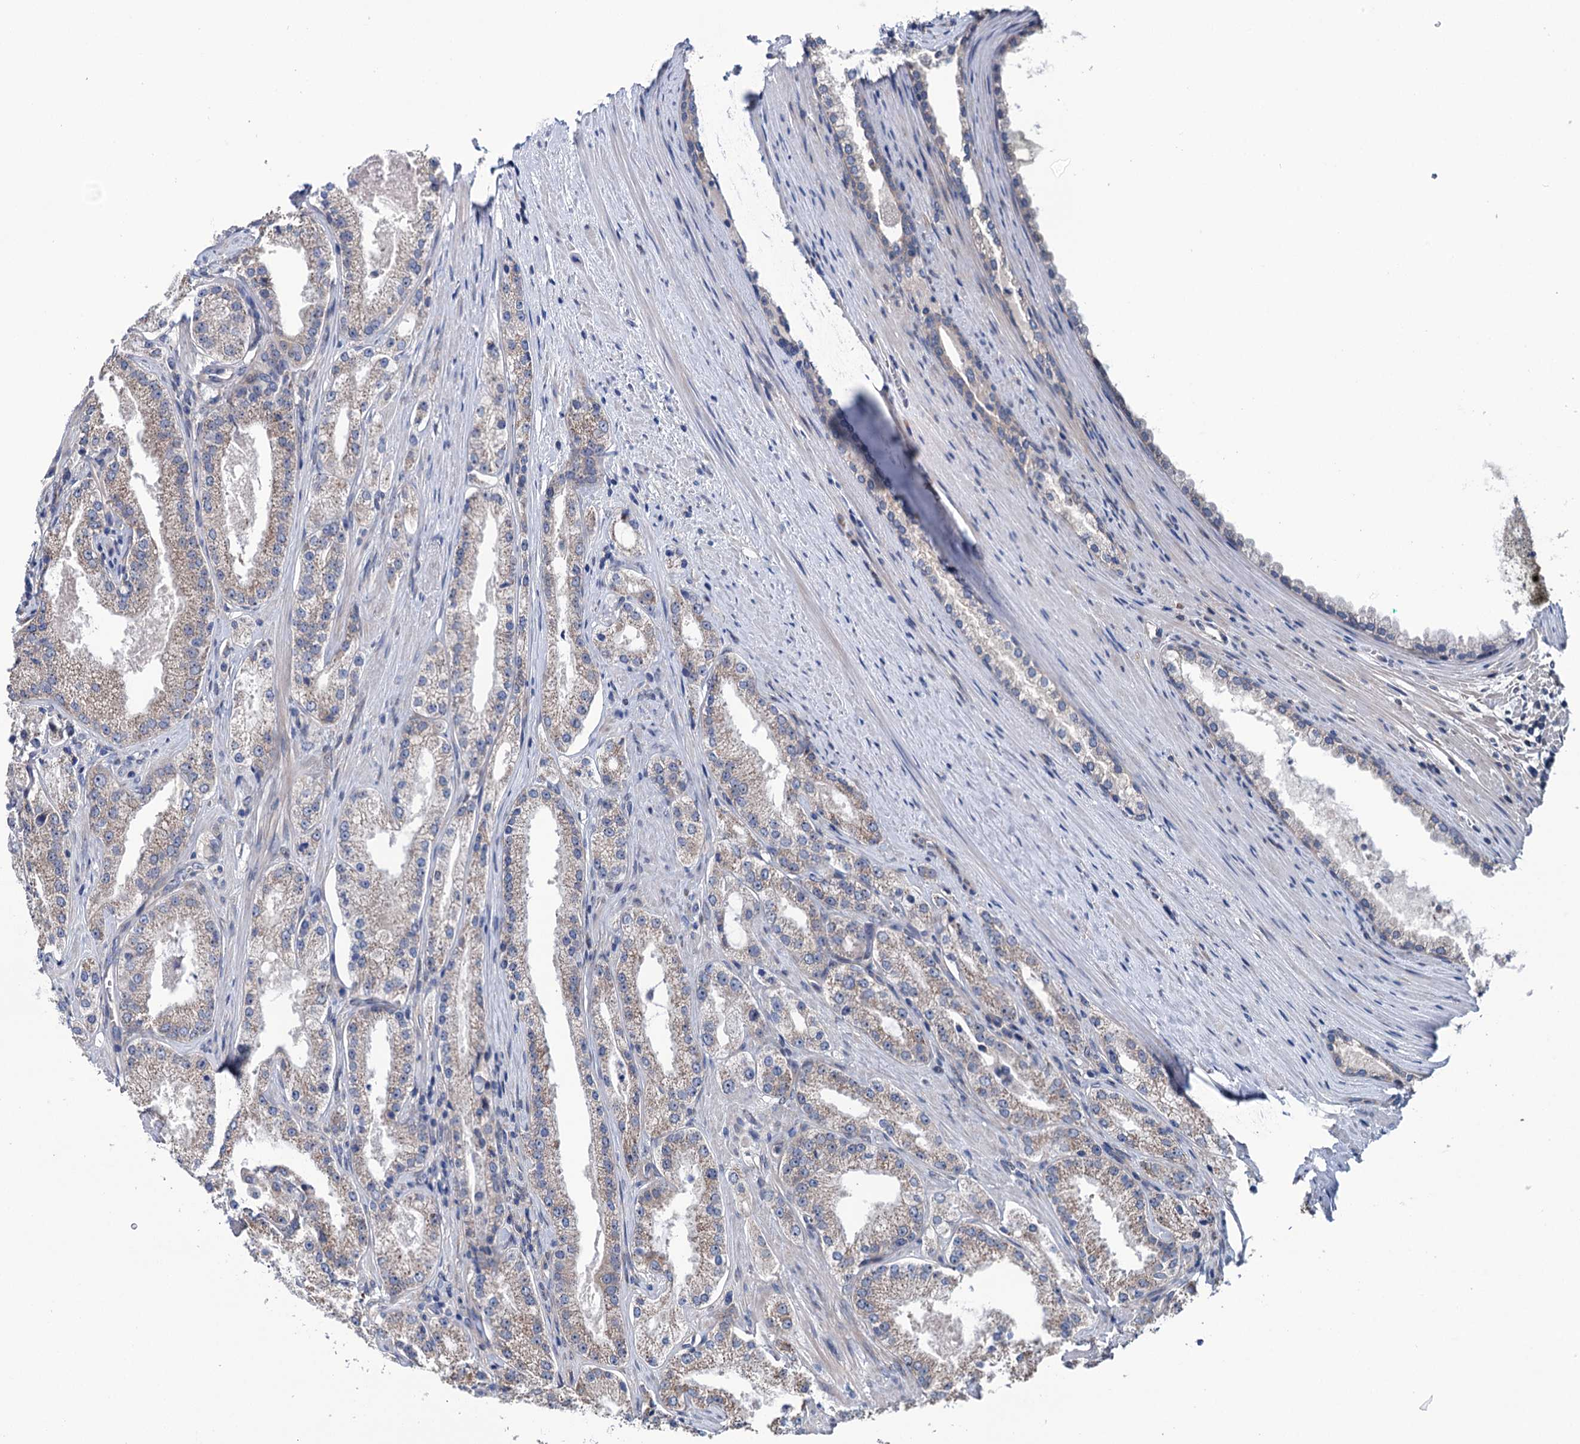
{"staining": {"intensity": "weak", "quantity": "25%-75%", "location": "cytoplasmic/membranous"}, "tissue": "prostate cancer", "cell_type": "Tumor cells", "image_type": "cancer", "snomed": [{"axis": "morphology", "description": "Adenocarcinoma, Low grade"}, {"axis": "topography", "description": "Prostate"}], "caption": "This is an image of IHC staining of adenocarcinoma (low-grade) (prostate), which shows weak expression in the cytoplasmic/membranous of tumor cells.", "gene": "EYA4", "patient": {"sex": "male", "age": 69}}